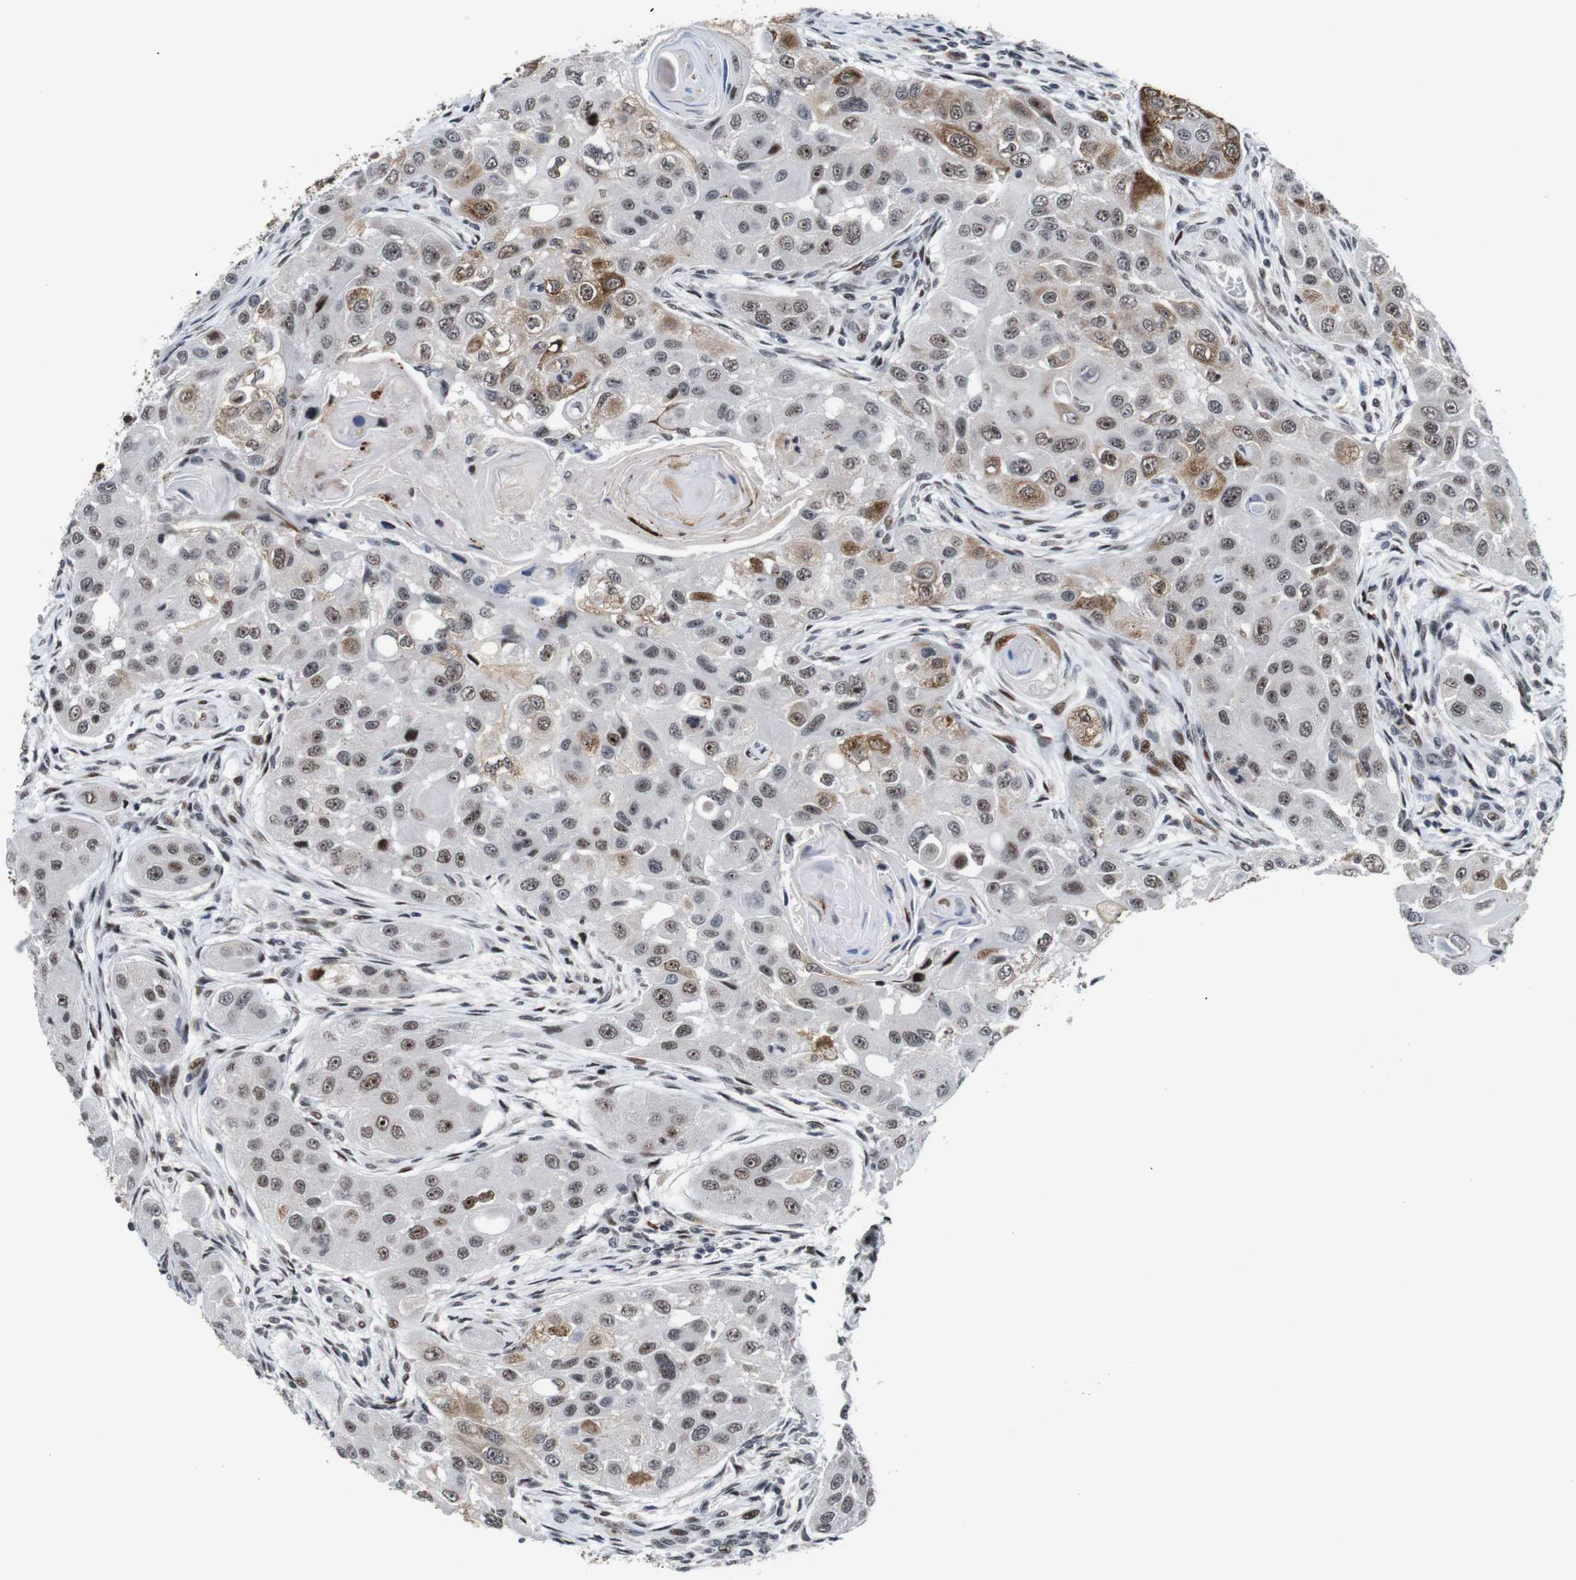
{"staining": {"intensity": "moderate", "quantity": ">75%", "location": "nuclear"}, "tissue": "head and neck cancer", "cell_type": "Tumor cells", "image_type": "cancer", "snomed": [{"axis": "morphology", "description": "Normal tissue, NOS"}, {"axis": "morphology", "description": "Squamous cell carcinoma, NOS"}, {"axis": "topography", "description": "Skeletal muscle"}, {"axis": "topography", "description": "Head-Neck"}], "caption": "Immunohistochemistry of squamous cell carcinoma (head and neck) reveals medium levels of moderate nuclear expression in about >75% of tumor cells. (DAB IHC with brightfield microscopy, high magnification).", "gene": "EIF4G1", "patient": {"sex": "male", "age": 51}}